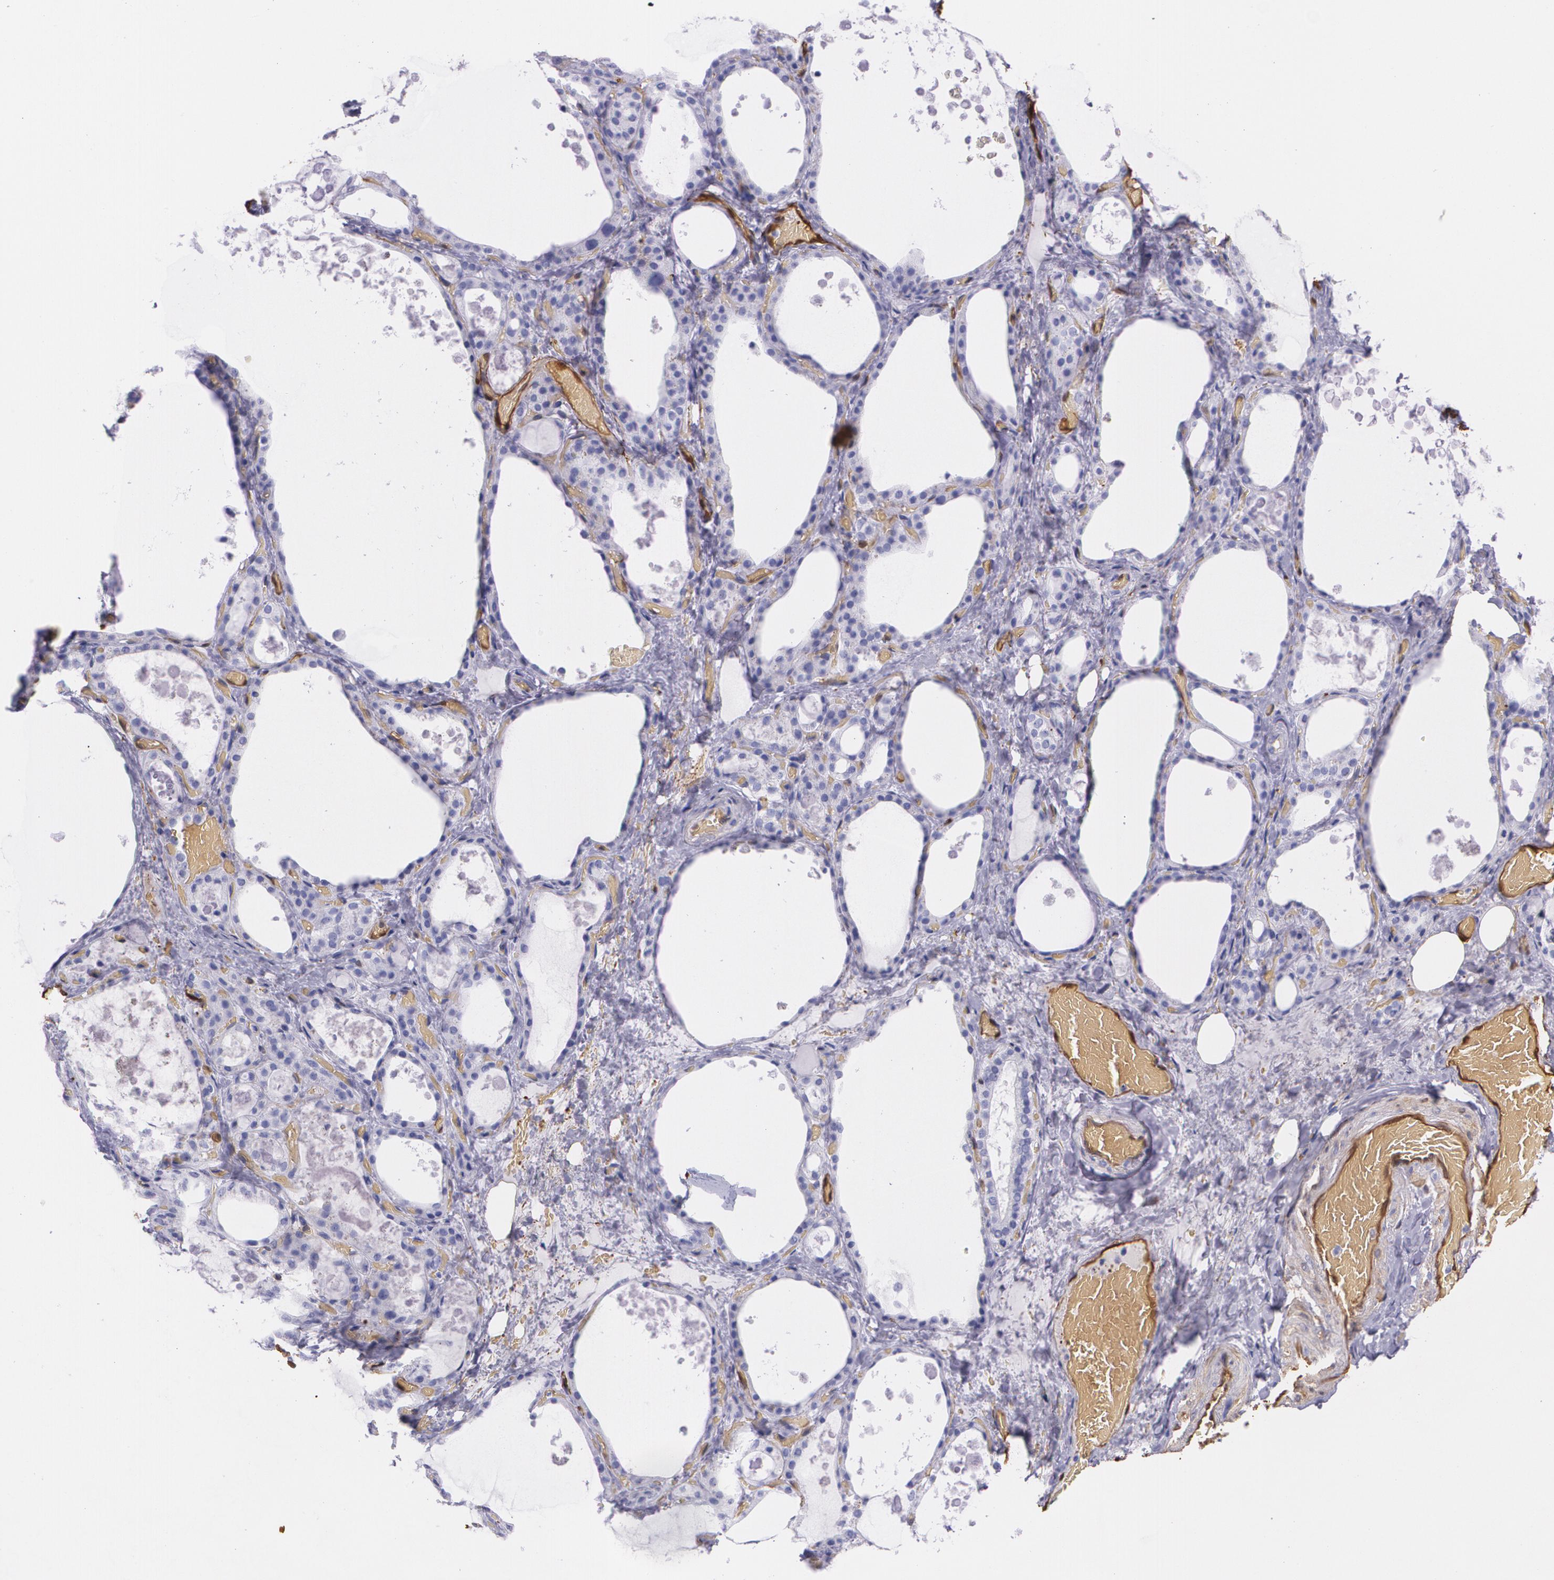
{"staining": {"intensity": "negative", "quantity": "none", "location": "none"}, "tissue": "thyroid gland", "cell_type": "Glandular cells", "image_type": "normal", "snomed": [{"axis": "morphology", "description": "Normal tissue, NOS"}, {"axis": "topography", "description": "Thyroid gland"}], "caption": "Thyroid gland stained for a protein using IHC exhibits no expression glandular cells.", "gene": "MMP2", "patient": {"sex": "male", "age": 61}}